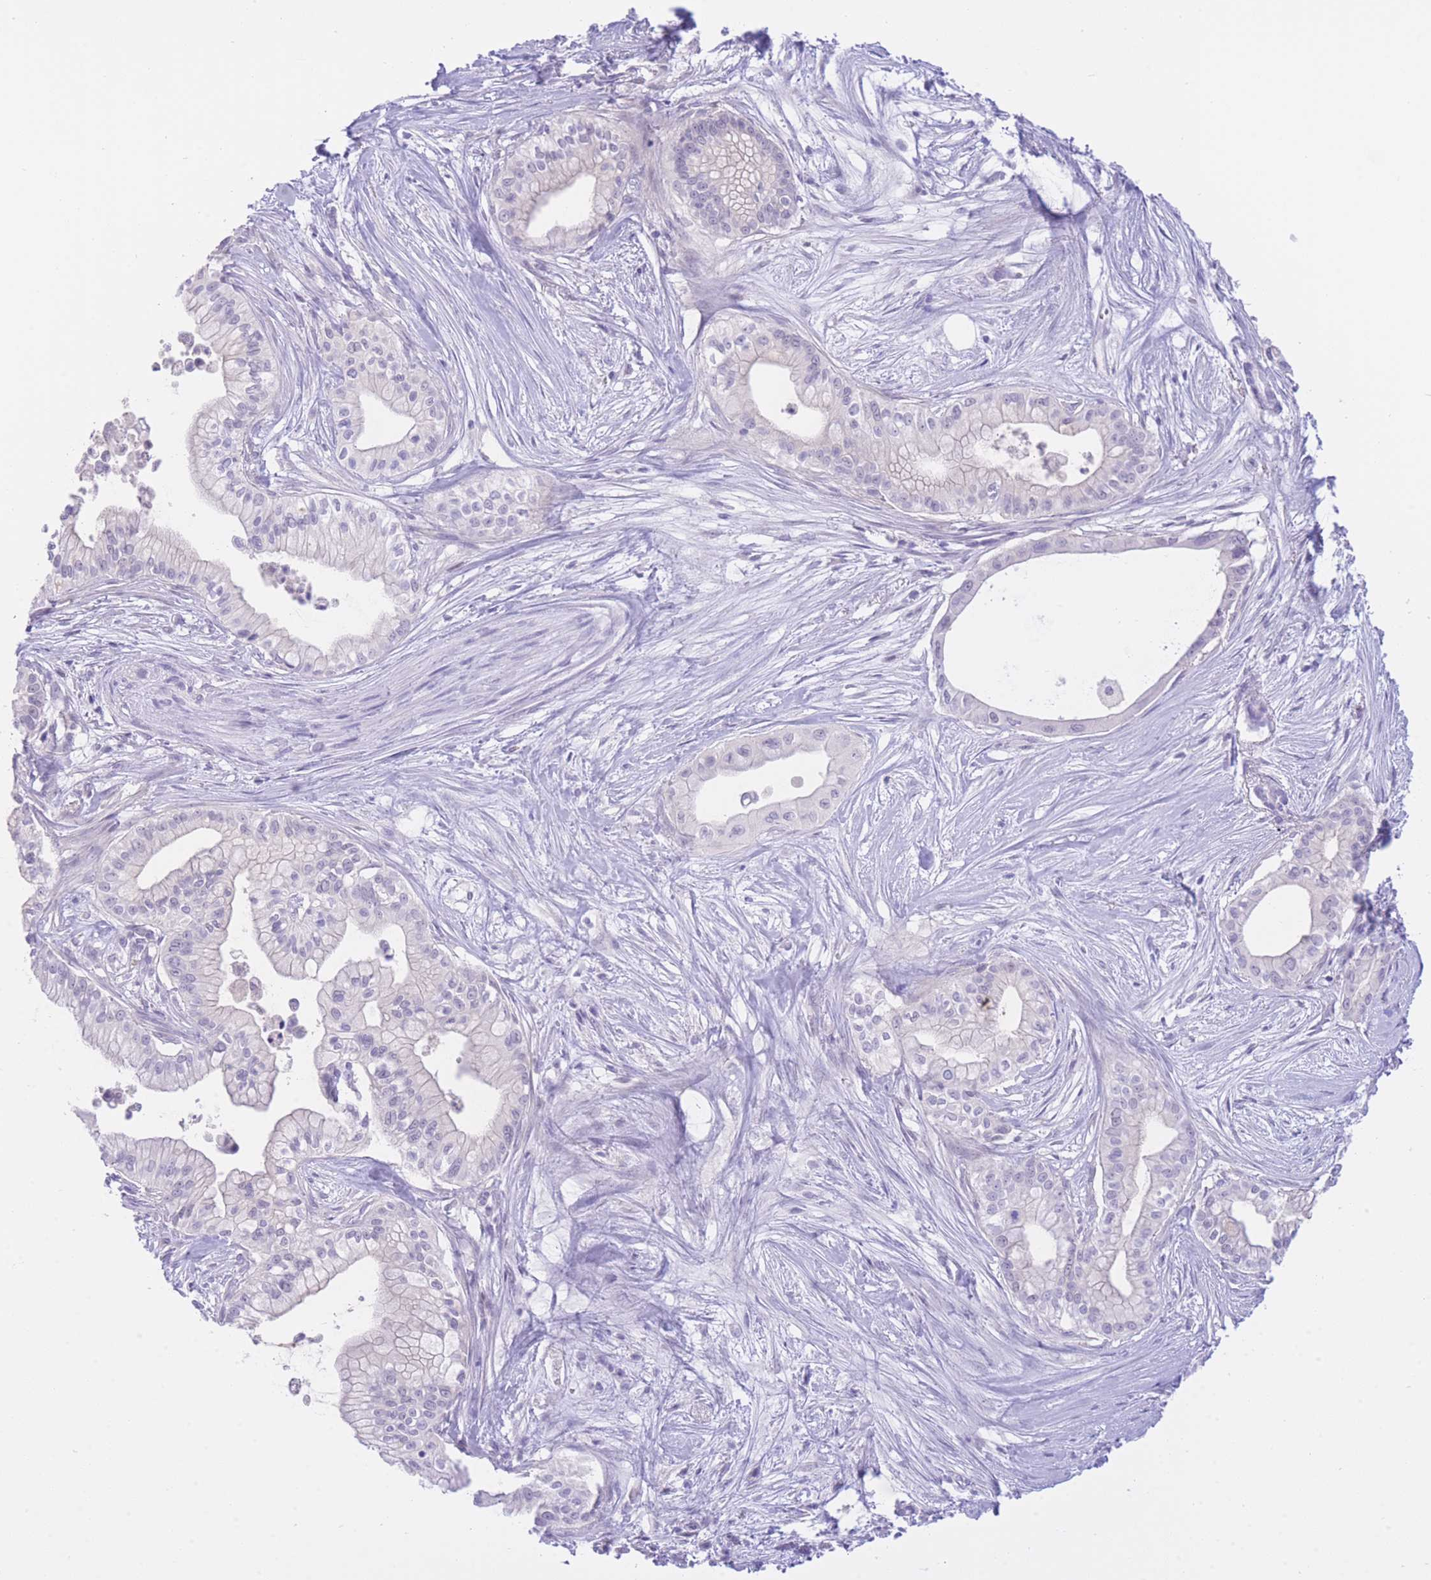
{"staining": {"intensity": "negative", "quantity": "none", "location": "none"}, "tissue": "pancreatic cancer", "cell_type": "Tumor cells", "image_type": "cancer", "snomed": [{"axis": "morphology", "description": "Adenocarcinoma, NOS"}, {"axis": "topography", "description": "Pancreas"}], "caption": "Tumor cells show no significant protein expression in pancreatic cancer (adenocarcinoma).", "gene": "ZNF212", "patient": {"sex": "male", "age": 78}}